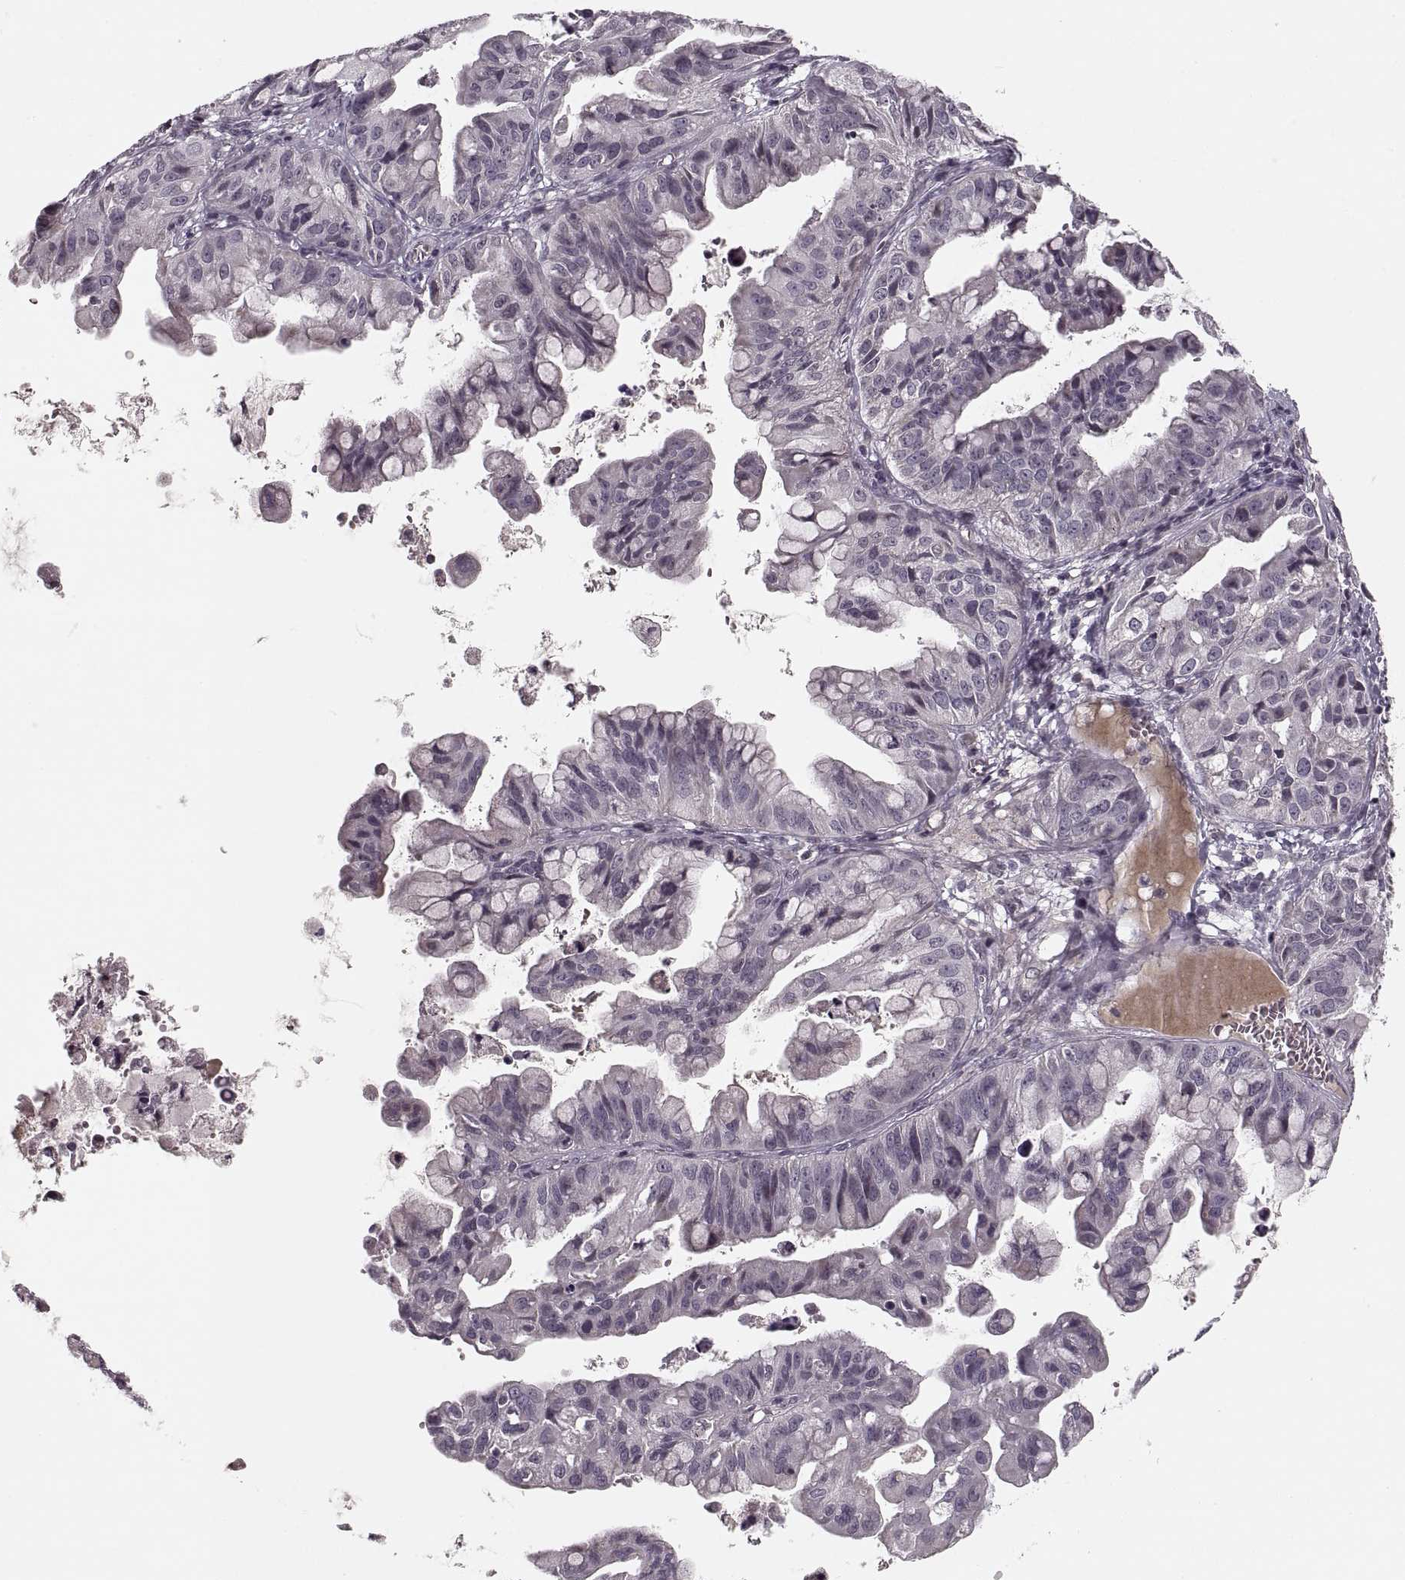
{"staining": {"intensity": "negative", "quantity": "none", "location": "none"}, "tissue": "ovarian cancer", "cell_type": "Tumor cells", "image_type": "cancer", "snomed": [{"axis": "morphology", "description": "Cystadenocarcinoma, mucinous, NOS"}, {"axis": "topography", "description": "Ovary"}], "caption": "DAB (3,3'-diaminobenzidine) immunohistochemical staining of mucinous cystadenocarcinoma (ovarian) exhibits no significant staining in tumor cells.", "gene": "ASIC3", "patient": {"sex": "female", "age": 76}}